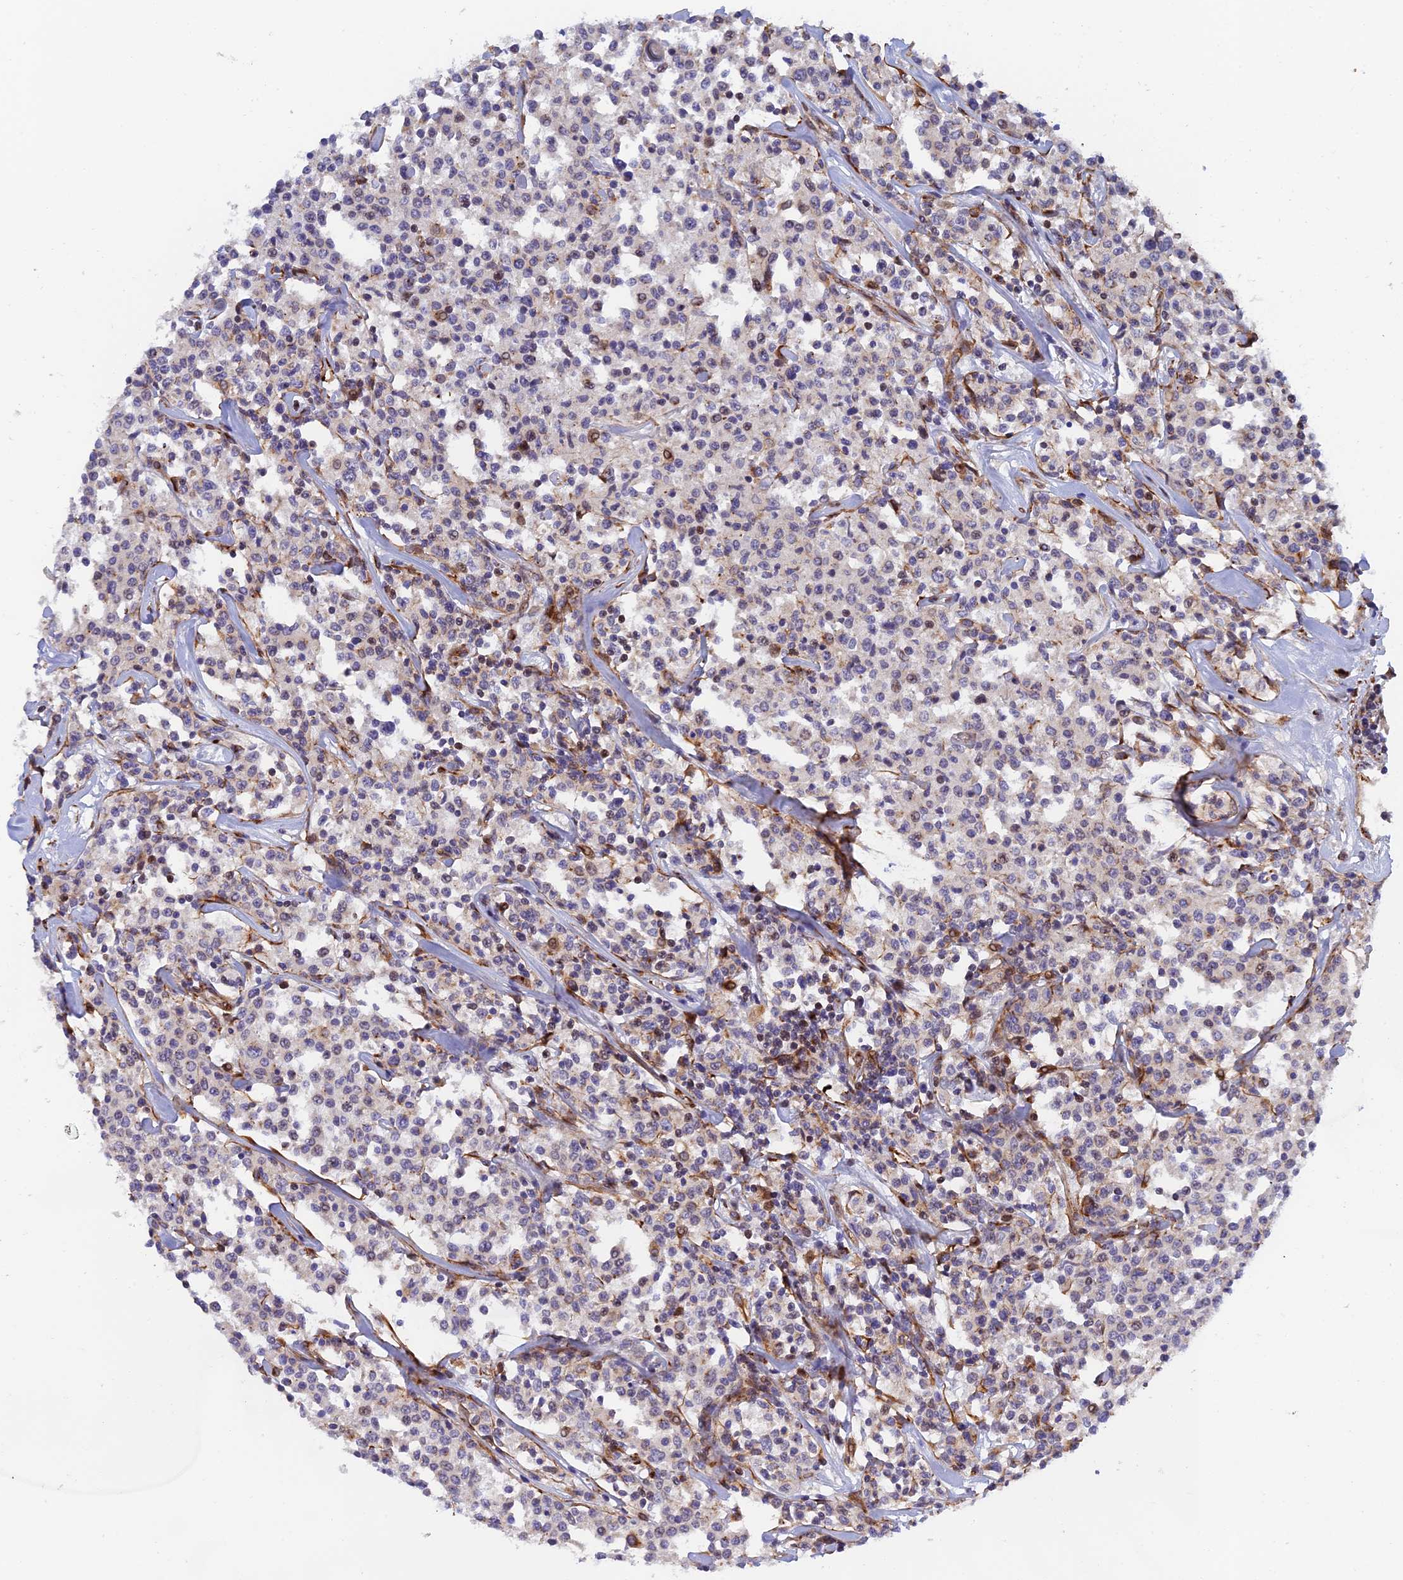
{"staining": {"intensity": "negative", "quantity": "none", "location": "none"}, "tissue": "lymphoma", "cell_type": "Tumor cells", "image_type": "cancer", "snomed": [{"axis": "morphology", "description": "Malignant lymphoma, non-Hodgkin's type, Low grade"}, {"axis": "topography", "description": "Small intestine"}], "caption": "Tumor cells are negative for protein expression in human lymphoma.", "gene": "PPP2R3C", "patient": {"sex": "female", "age": 59}}